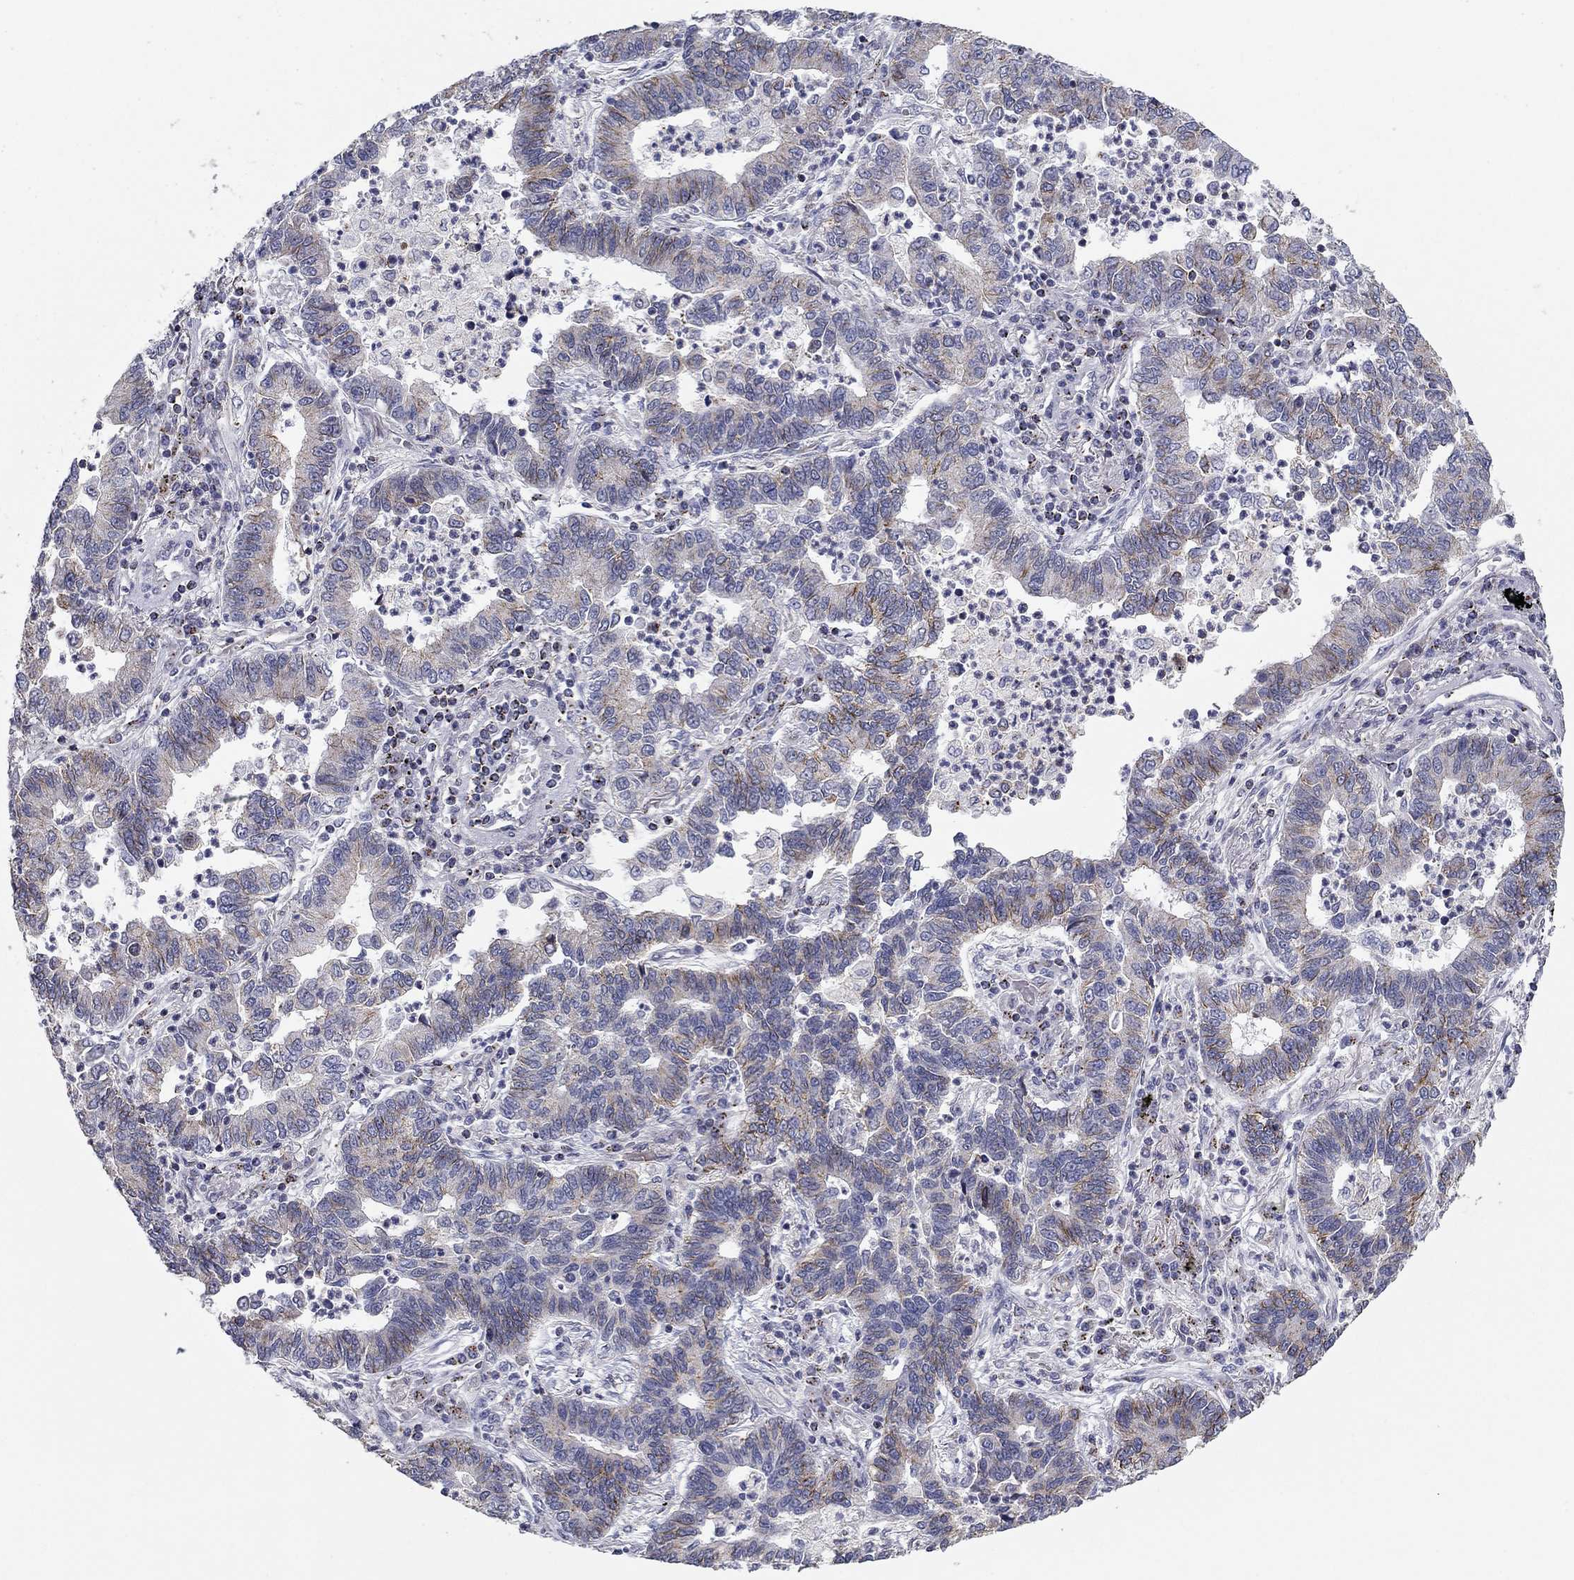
{"staining": {"intensity": "moderate", "quantity": "<25%", "location": "cytoplasmic/membranous"}, "tissue": "lung cancer", "cell_type": "Tumor cells", "image_type": "cancer", "snomed": [{"axis": "morphology", "description": "Adenocarcinoma, NOS"}, {"axis": "topography", "description": "Lung"}], "caption": "Lung adenocarcinoma stained with DAB (3,3'-diaminobenzidine) immunohistochemistry shows low levels of moderate cytoplasmic/membranous staining in approximately <25% of tumor cells.", "gene": "SEPTIN3", "patient": {"sex": "female", "age": 57}}